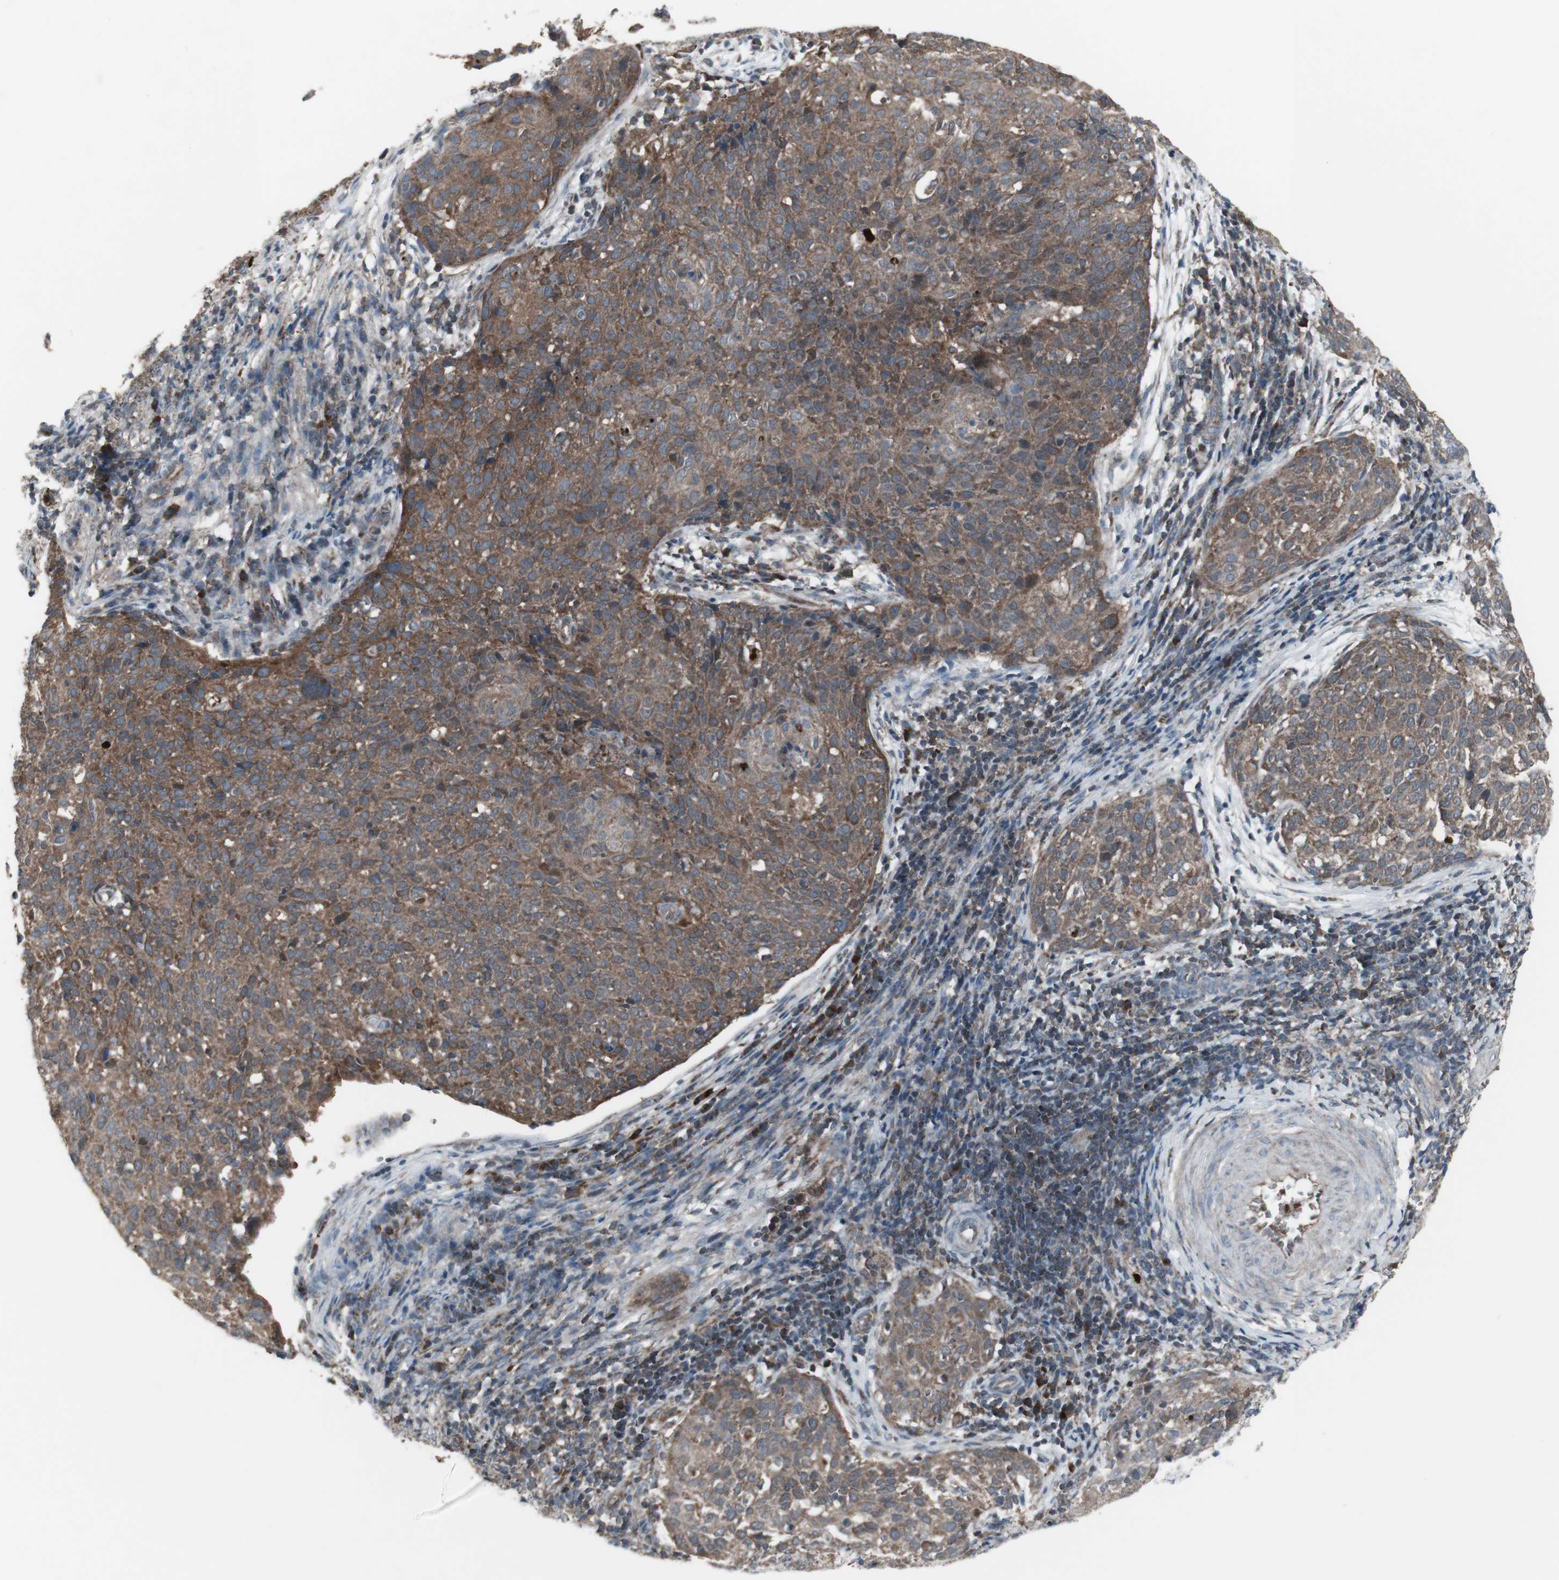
{"staining": {"intensity": "moderate", "quantity": ">75%", "location": "cytoplasmic/membranous"}, "tissue": "cervical cancer", "cell_type": "Tumor cells", "image_type": "cancer", "snomed": [{"axis": "morphology", "description": "Squamous cell carcinoma, NOS"}, {"axis": "topography", "description": "Cervix"}], "caption": "An image of cervical cancer stained for a protein reveals moderate cytoplasmic/membranous brown staining in tumor cells.", "gene": "SHC1", "patient": {"sex": "female", "age": 38}}